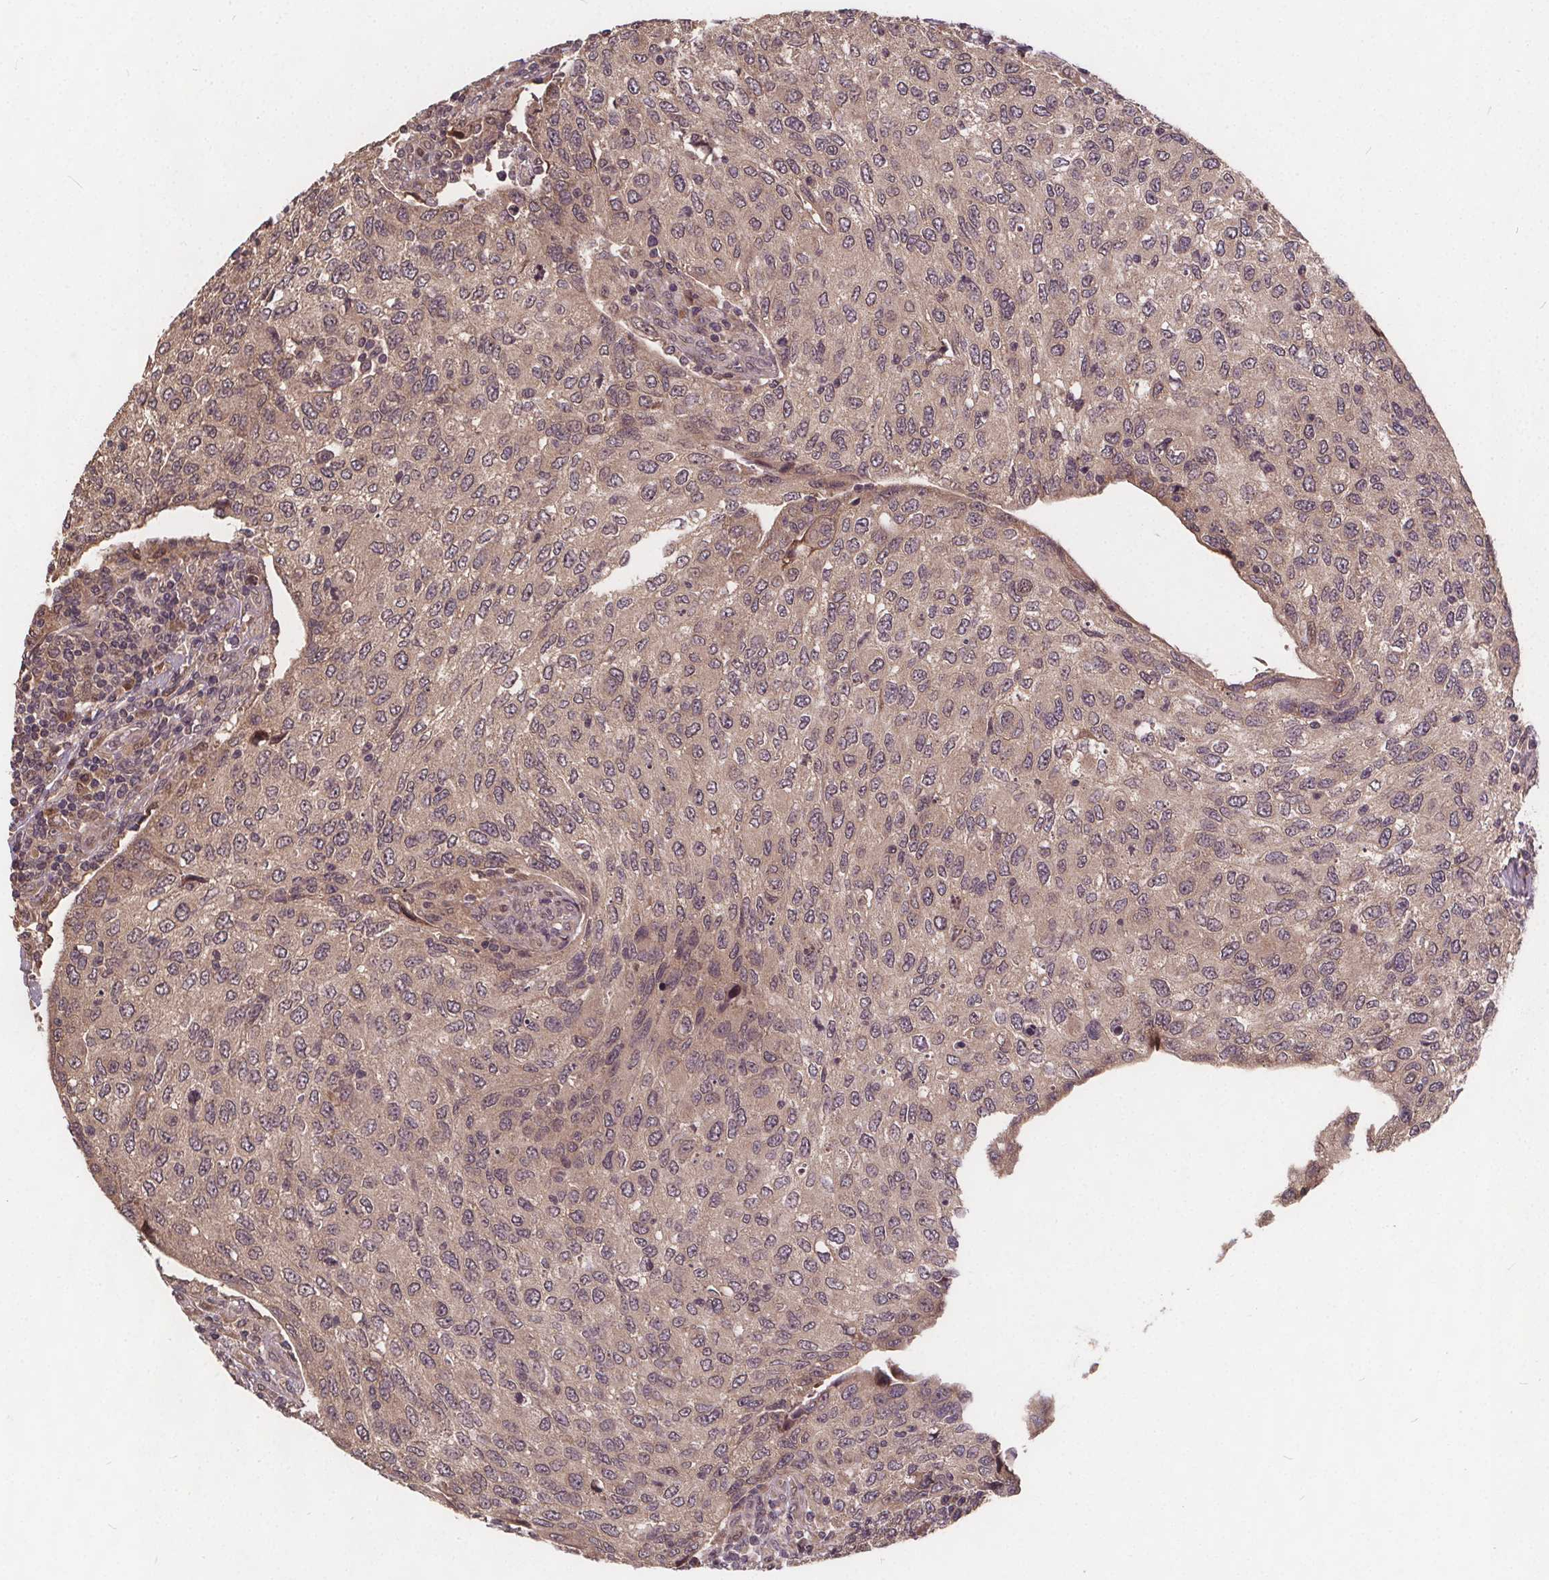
{"staining": {"intensity": "negative", "quantity": "none", "location": "none"}, "tissue": "urothelial cancer", "cell_type": "Tumor cells", "image_type": "cancer", "snomed": [{"axis": "morphology", "description": "Urothelial carcinoma, High grade"}, {"axis": "topography", "description": "Urinary bladder"}], "caption": "The immunohistochemistry histopathology image has no significant positivity in tumor cells of urothelial carcinoma (high-grade) tissue.", "gene": "USP9X", "patient": {"sex": "female", "age": 78}}